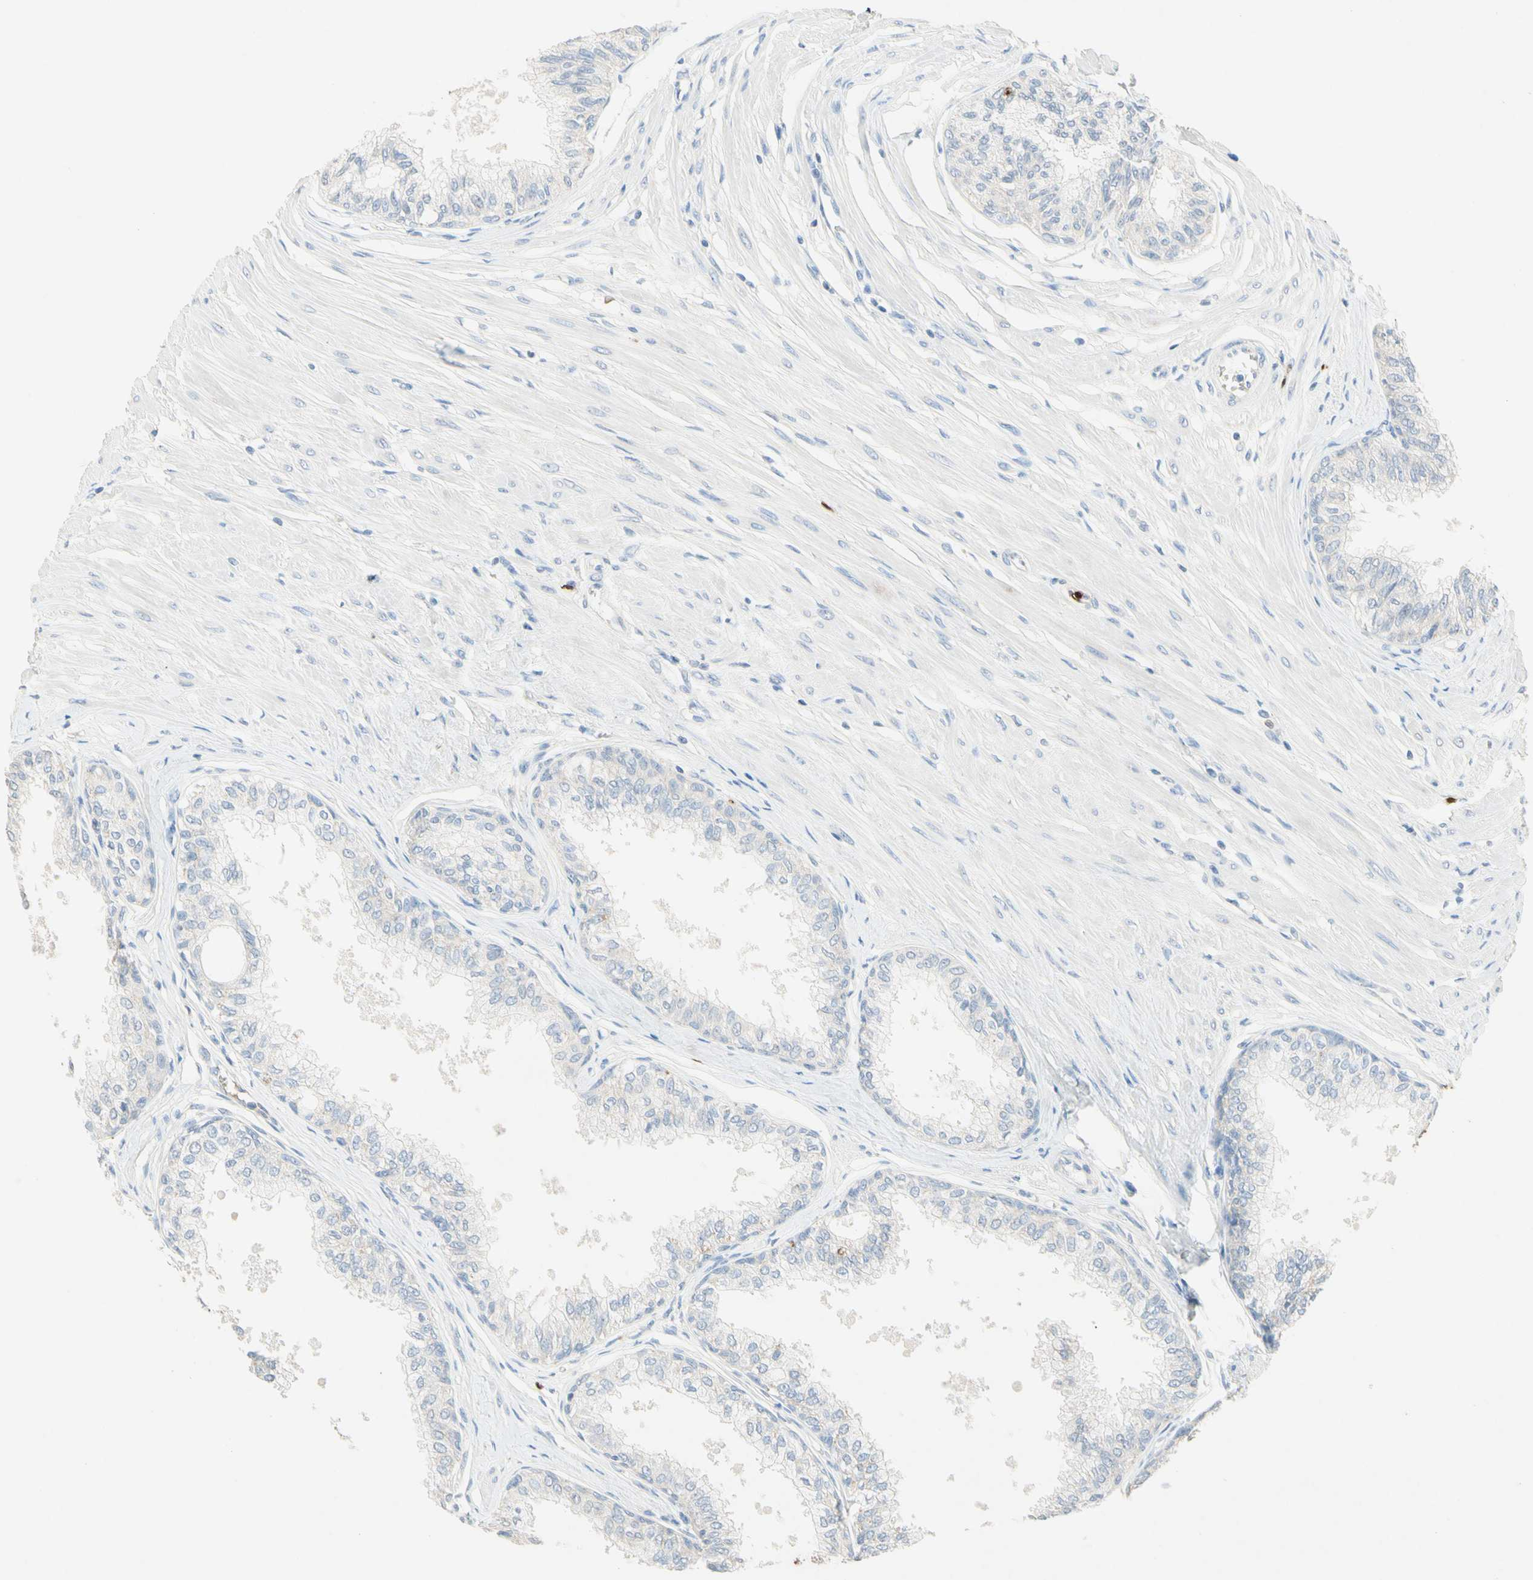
{"staining": {"intensity": "negative", "quantity": "none", "location": "none"}, "tissue": "prostate", "cell_type": "Glandular cells", "image_type": "normal", "snomed": [{"axis": "morphology", "description": "Normal tissue, NOS"}, {"axis": "topography", "description": "Prostate"}, {"axis": "topography", "description": "Seminal veicle"}], "caption": "Immunohistochemistry of benign prostate shows no positivity in glandular cells.", "gene": "NFKBIZ", "patient": {"sex": "male", "age": 60}}